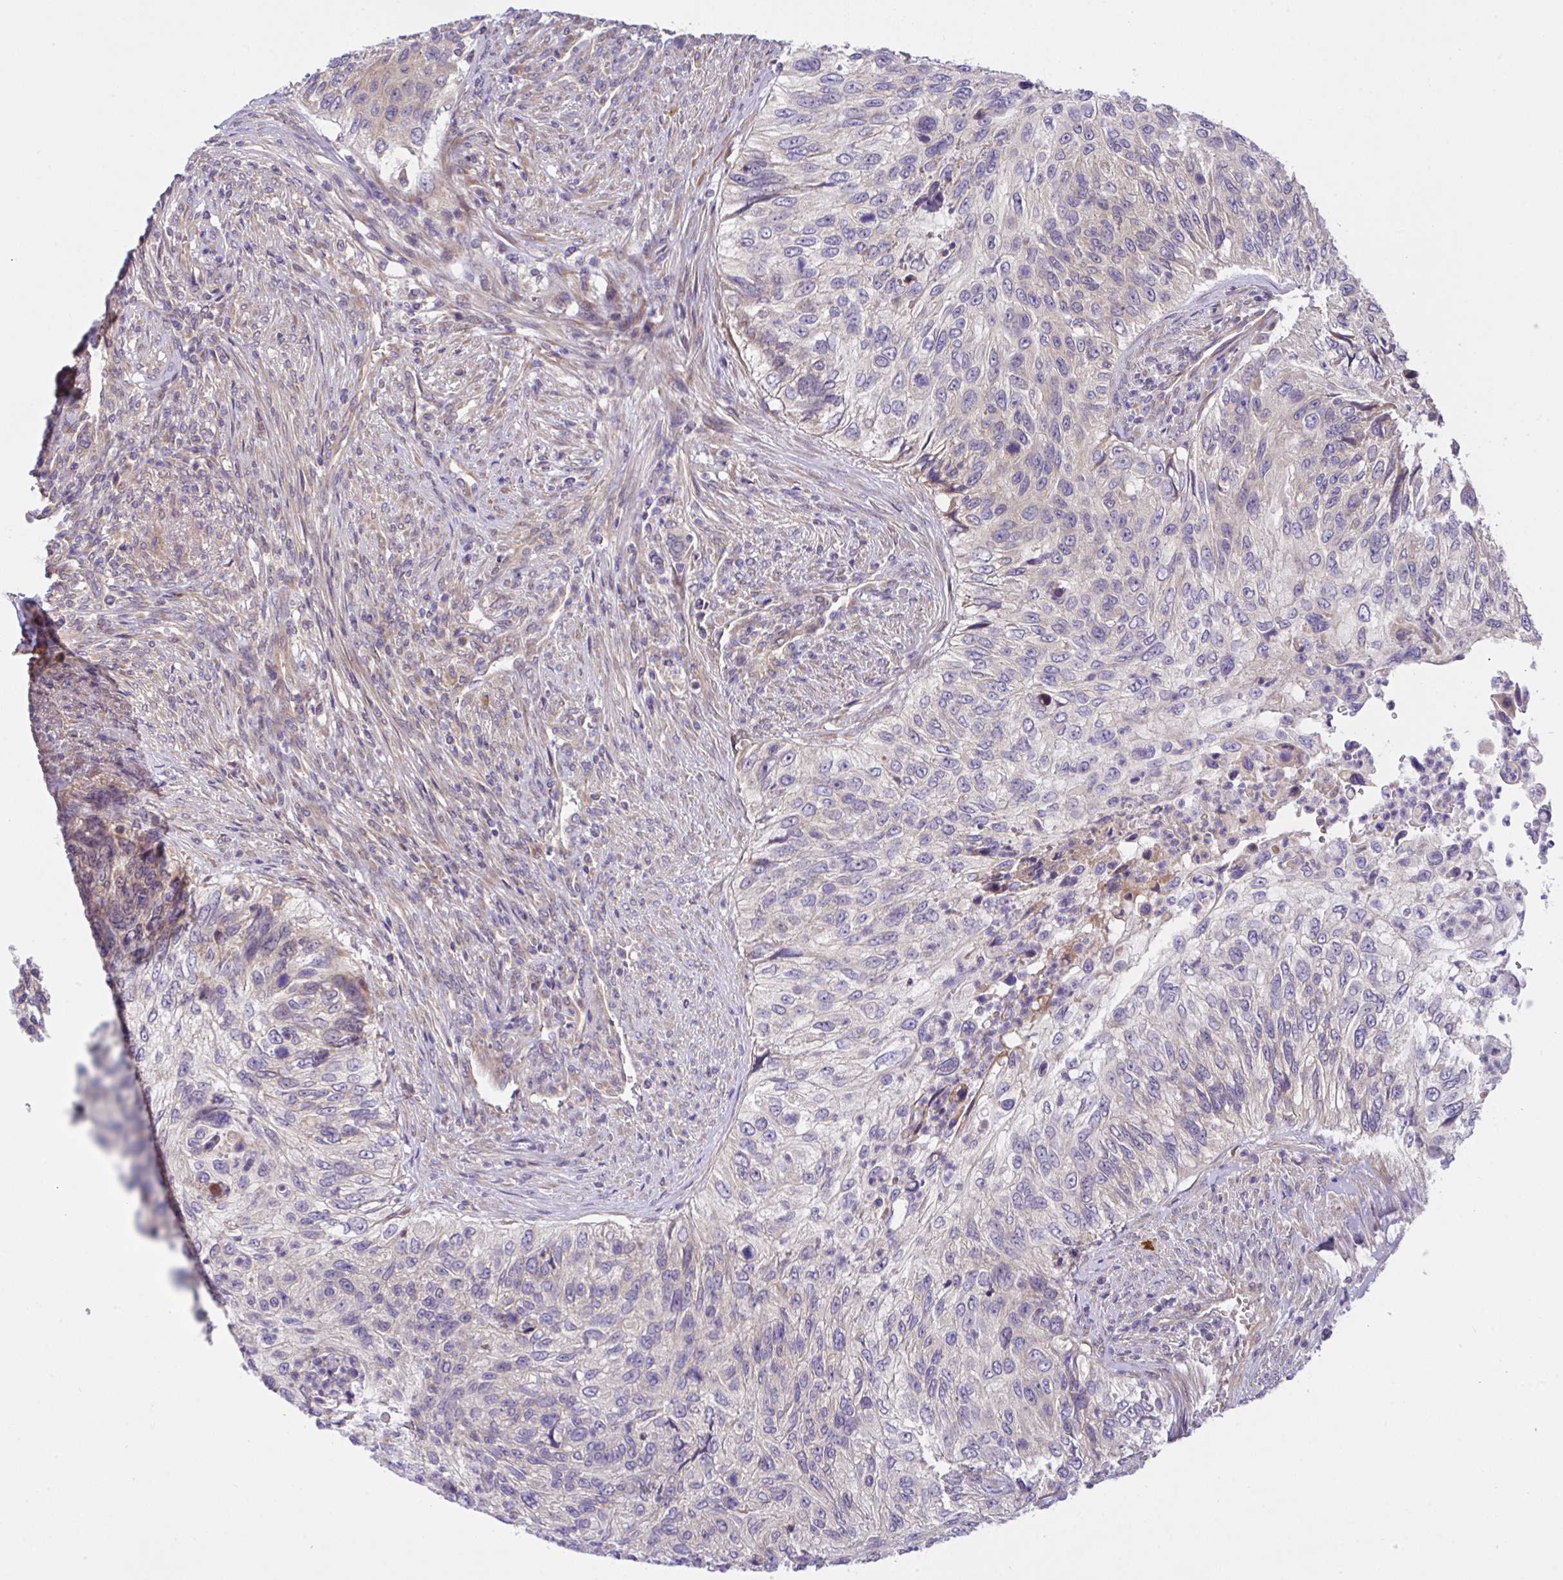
{"staining": {"intensity": "negative", "quantity": "none", "location": "none"}, "tissue": "urothelial cancer", "cell_type": "Tumor cells", "image_type": "cancer", "snomed": [{"axis": "morphology", "description": "Urothelial carcinoma, High grade"}, {"axis": "topography", "description": "Urinary bladder"}], "caption": "Tumor cells are negative for protein expression in human urothelial cancer. Brightfield microscopy of immunohistochemistry stained with DAB (brown) and hematoxylin (blue), captured at high magnification.", "gene": "UBE4A", "patient": {"sex": "female", "age": 60}}